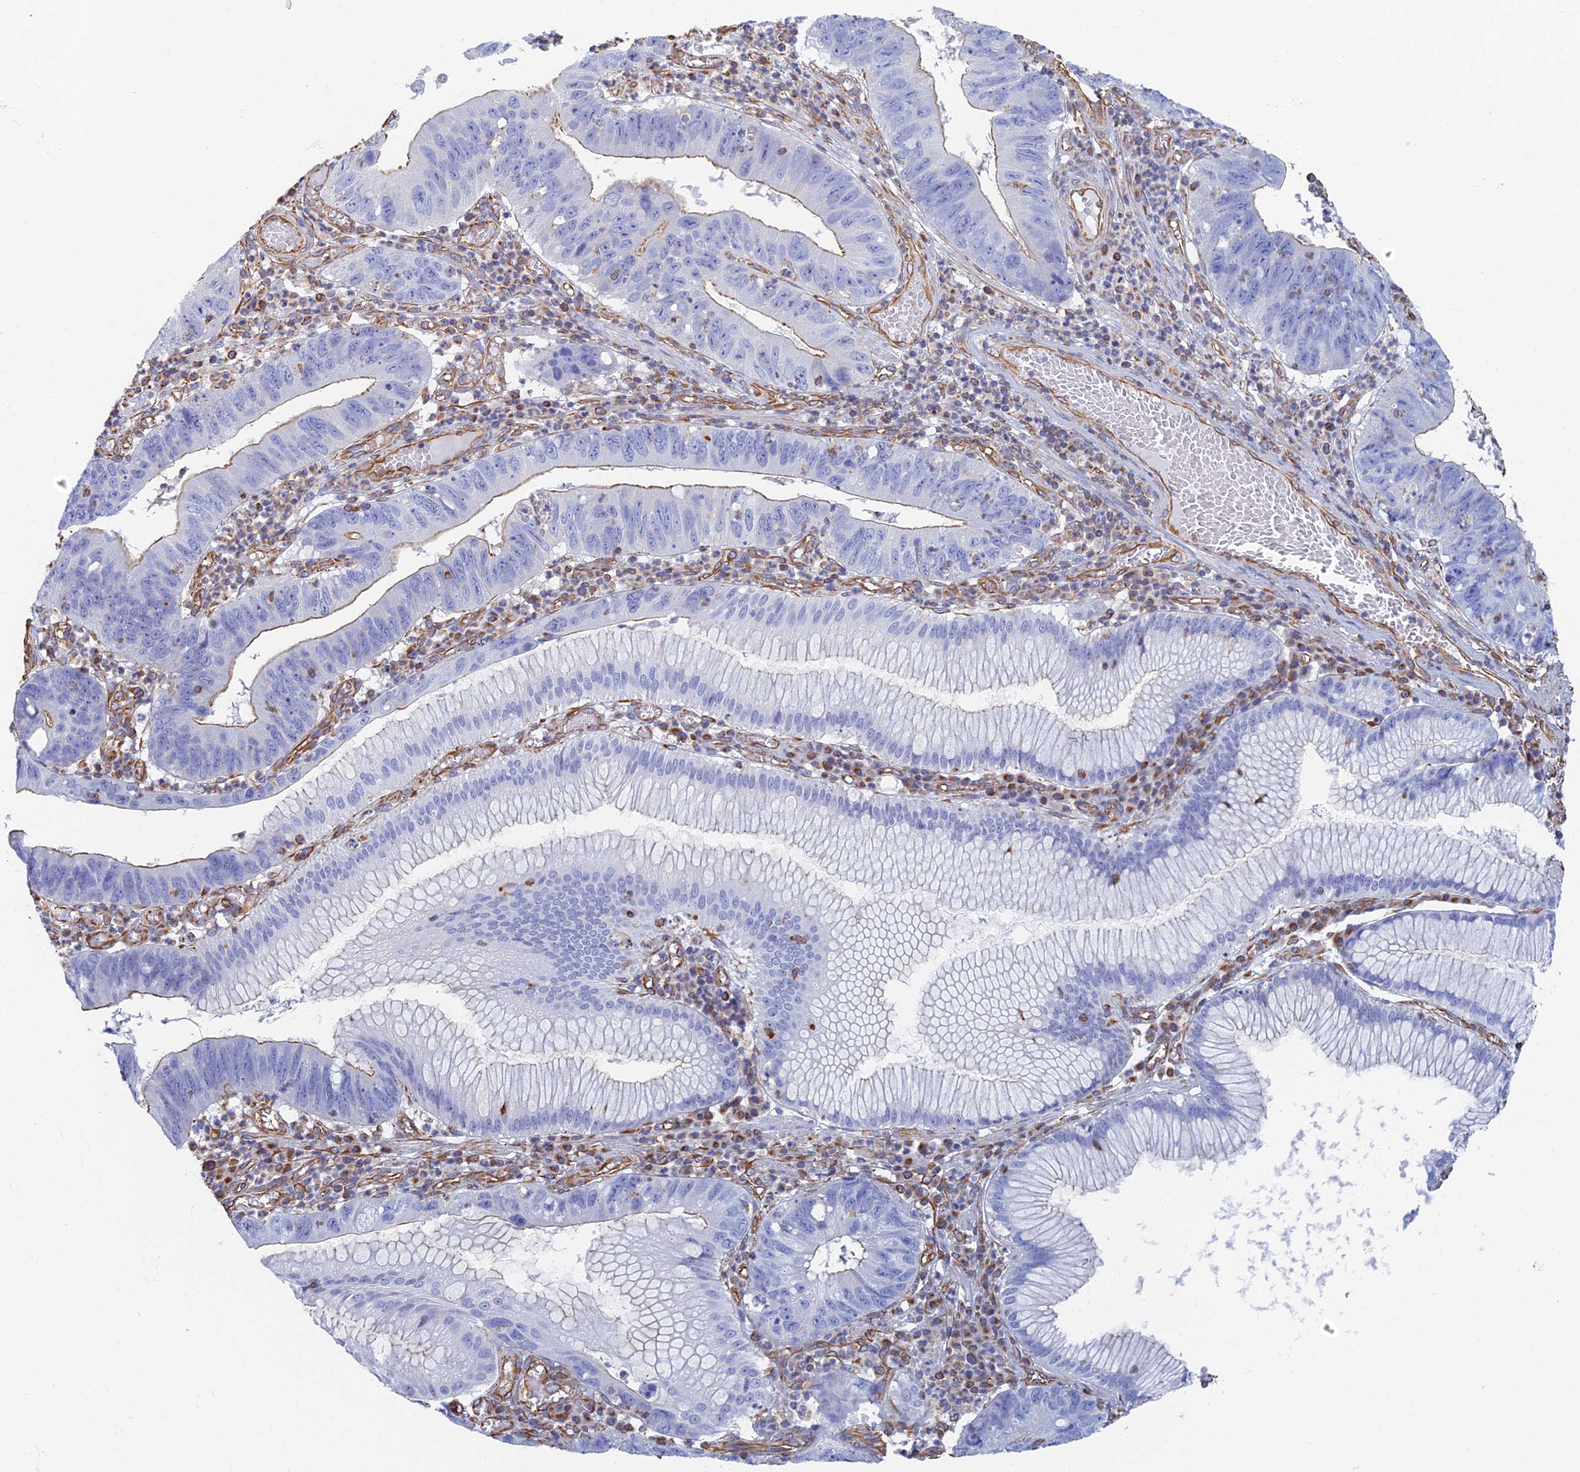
{"staining": {"intensity": "negative", "quantity": "none", "location": "none"}, "tissue": "stomach cancer", "cell_type": "Tumor cells", "image_type": "cancer", "snomed": [{"axis": "morphology", "description": "Adenocarcinoma, NOS"}, {"axis": "topography", "description": "Stomach"}], "caption": "Immunohistochemistry (IHC) of human stomach cancer exhibits no staining in tumor cells.", "gene": "RMC1", "patient": {"sex": "male", "age": 59}}